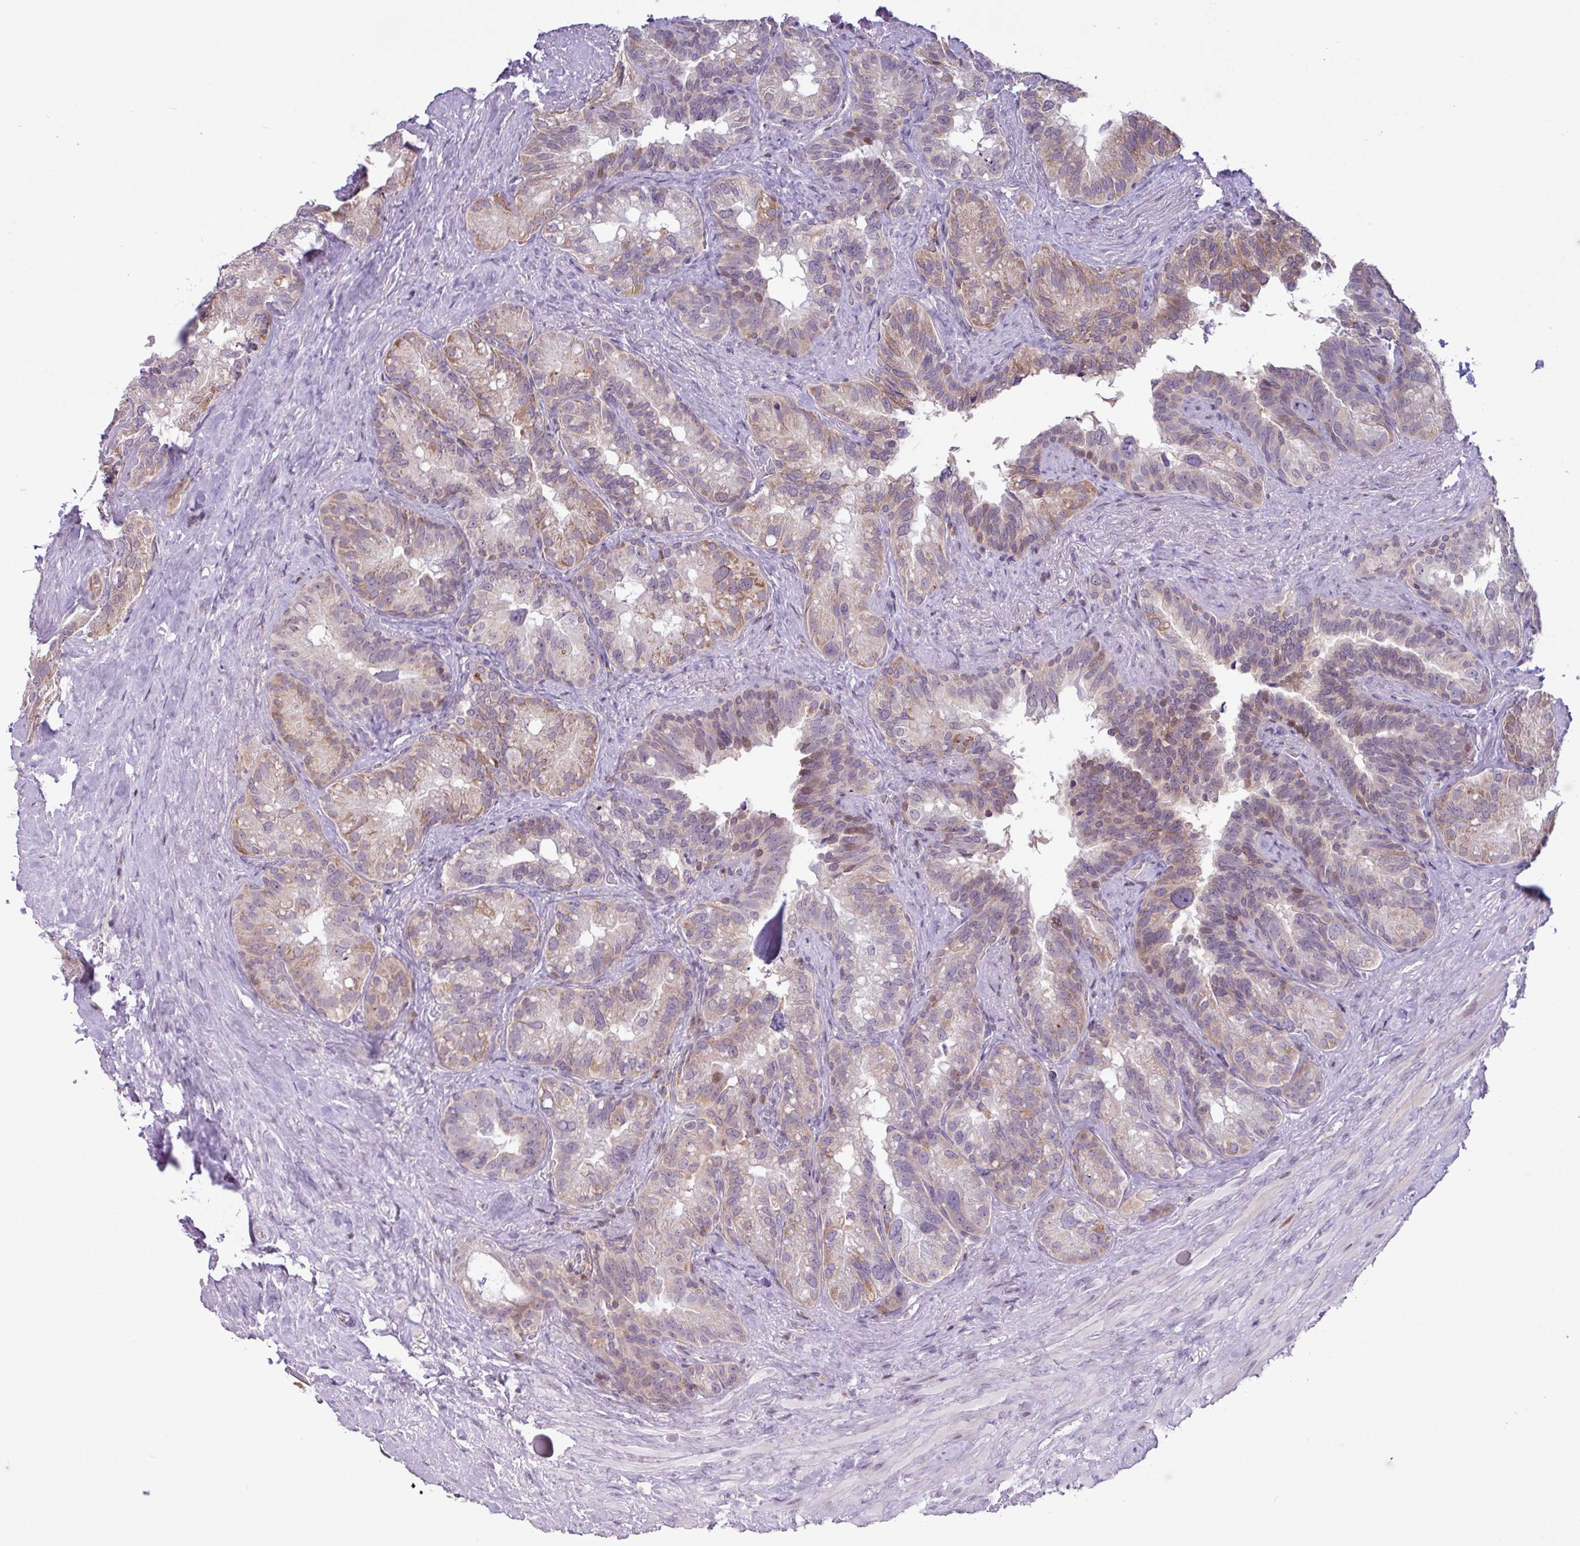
{"staining": {"intensity": "moderate", "quantity": "25%-75%", "location": "cytoplasmic/membranous,nuclear"}, "tissue": "seminal vesicle", "cell_type": "Glandular cells", "image_type": "normal", "snomed": [{"axis": "morphology", "description": "Normal tissue, NOS"}, {"axis": "topography", "description": "Seminal veicle"}], "caption": "Protein positivity by immunohistochemistry (IHC) exhibits moderate cytoplasmic/membranous,nuclear positivity in about 25%-75% of glandular cells in unremarkable seminal vesicle. (DAB IHC, brown staining for protein, blue staining for nuclei).", "gene": "RTL3", "patient": {"sex": "male", "age": 60}}